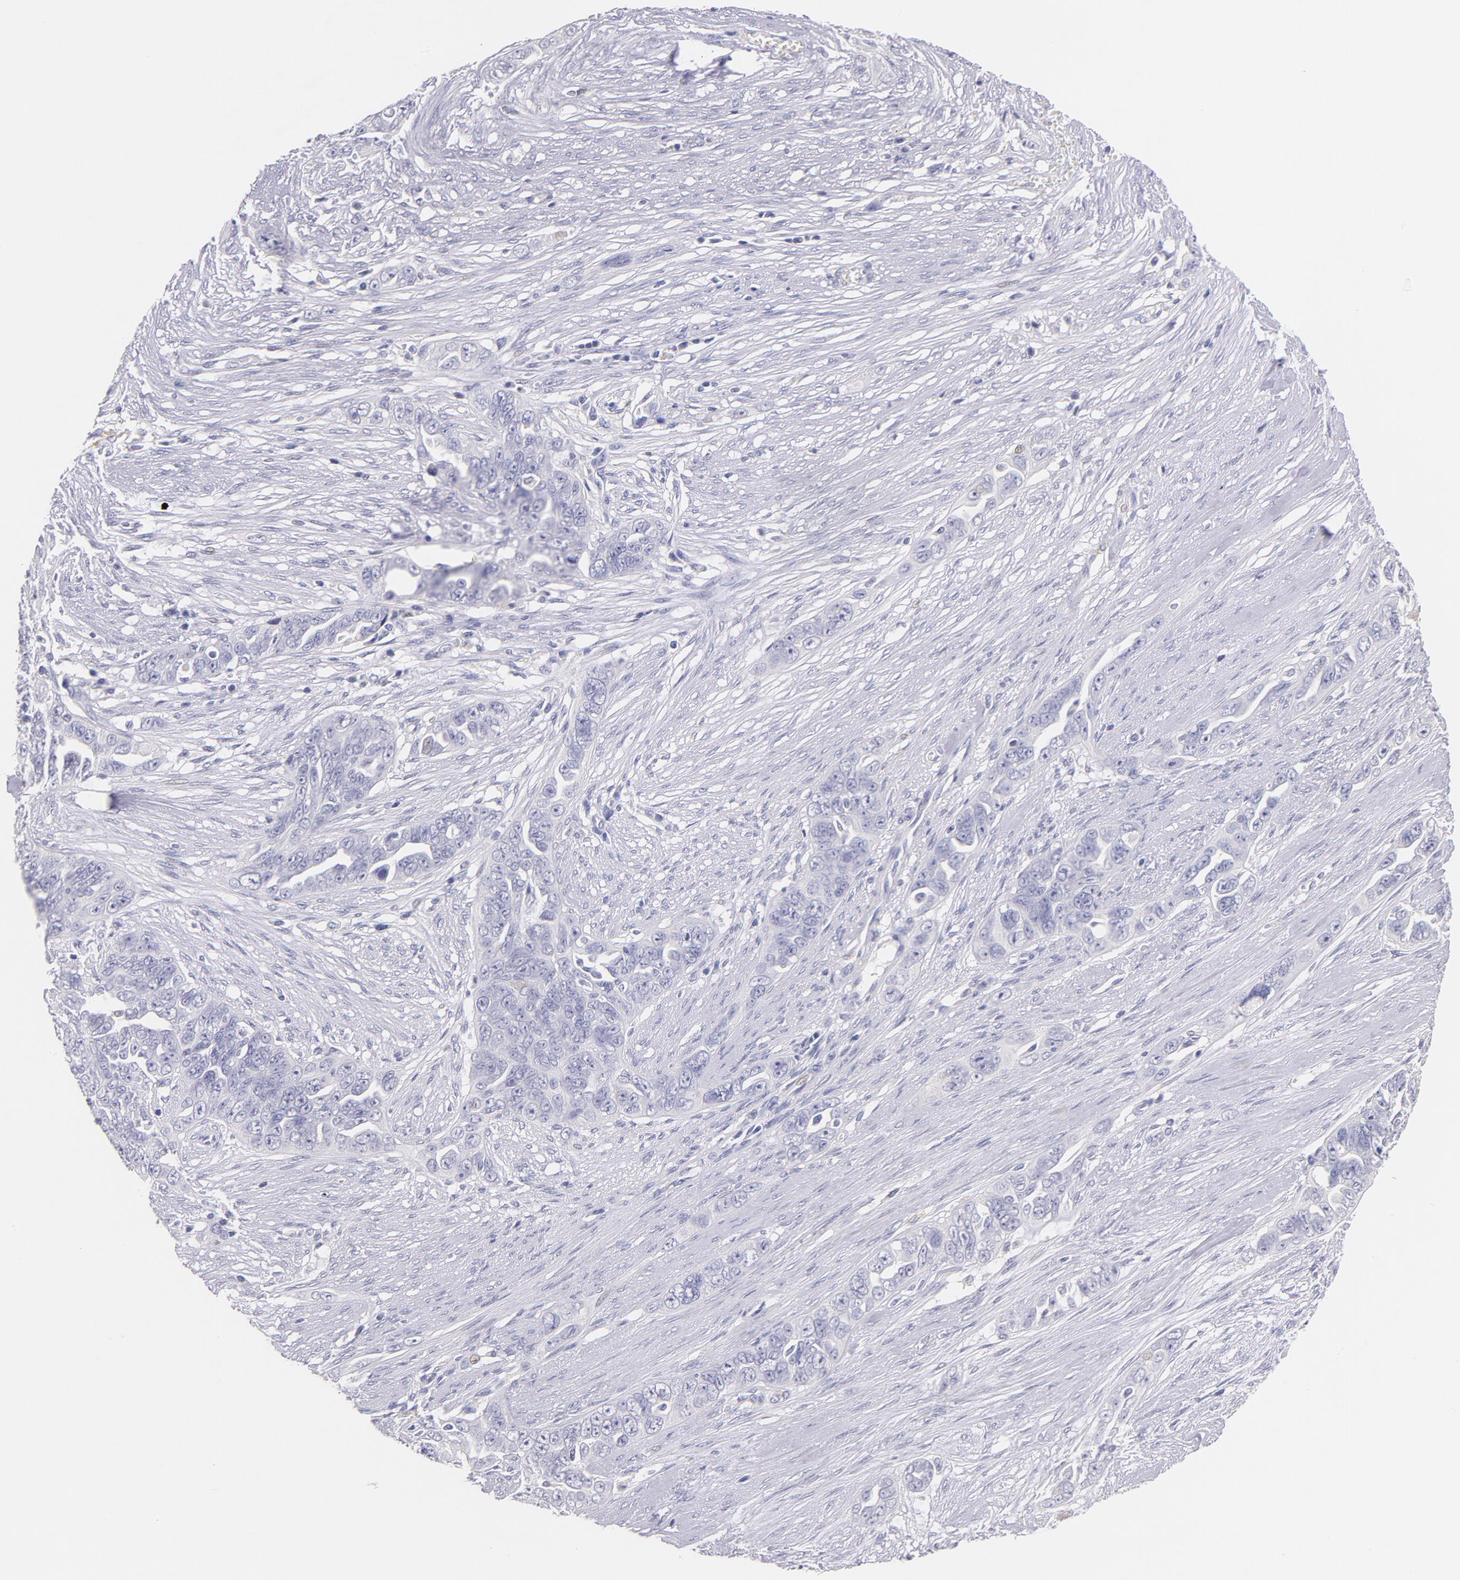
{"staining": {"intensity": "negative", "quantity": "none", "location": "none"}, "tissue": "ovarian cancer", "cell_type": "Tumor cells", "image_type": "cancer", "snomed": [{"axis": "morphology", "description": "Cystadenocarcinoma, serous, NOS"}, {"axis": "topography", "description": "Ovary"}], "caption": "Immunohistochemistry (IHC) micrograph of neoplastic tissue: serous cystadenocarcinoma (ovarian) stained with DAB exhibits no significant protein expression in tumor cells.", "gene": "CD44", "patient": {"sex": "female", "age": 63}}